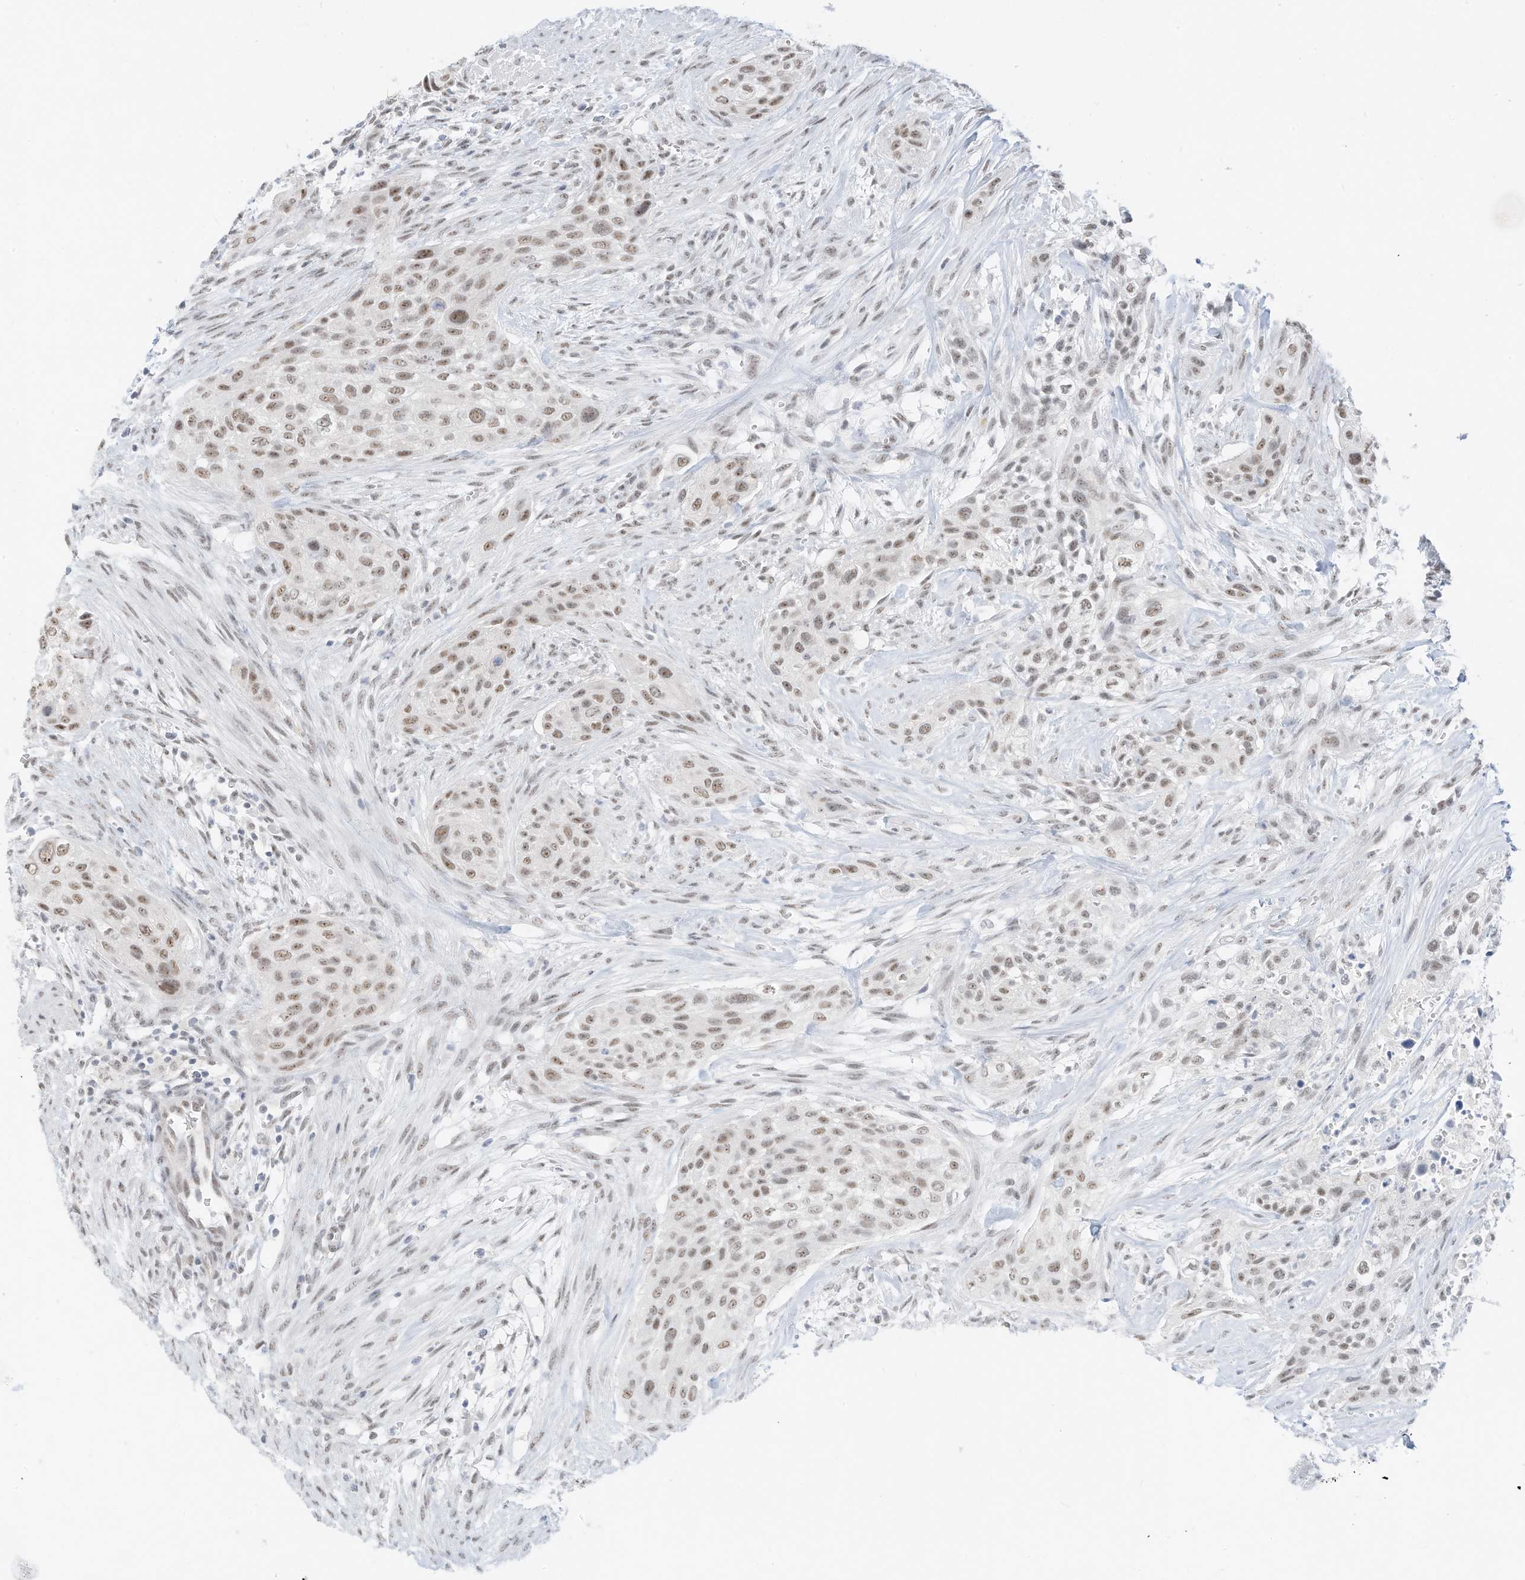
{"staining": {"intensity": "moderate", "quantity": ">75%", "location": "nuclear"}, "tissue": "urothelial cancer", "cell_type": "Tumor cells", "image_type": "cancer", "snomed": [{"axis": "morphology", "description": "Urothelial carcinoma, High grade"}, {"axis": "topography", "description": "Urinary bladder"}], "caption": "Urothelial carcinoma (high-grade) stained for a protein exhibits moderate nuclear positivity in tumor cells. The protein is stained brown, and the nuclei are stained in blue (DAB (3,3'-diaminobenzidine) IHC with brightfield microscopy, high magnification).", "gene": "PGC", "patient": {"sex": "male", "age": 35}}